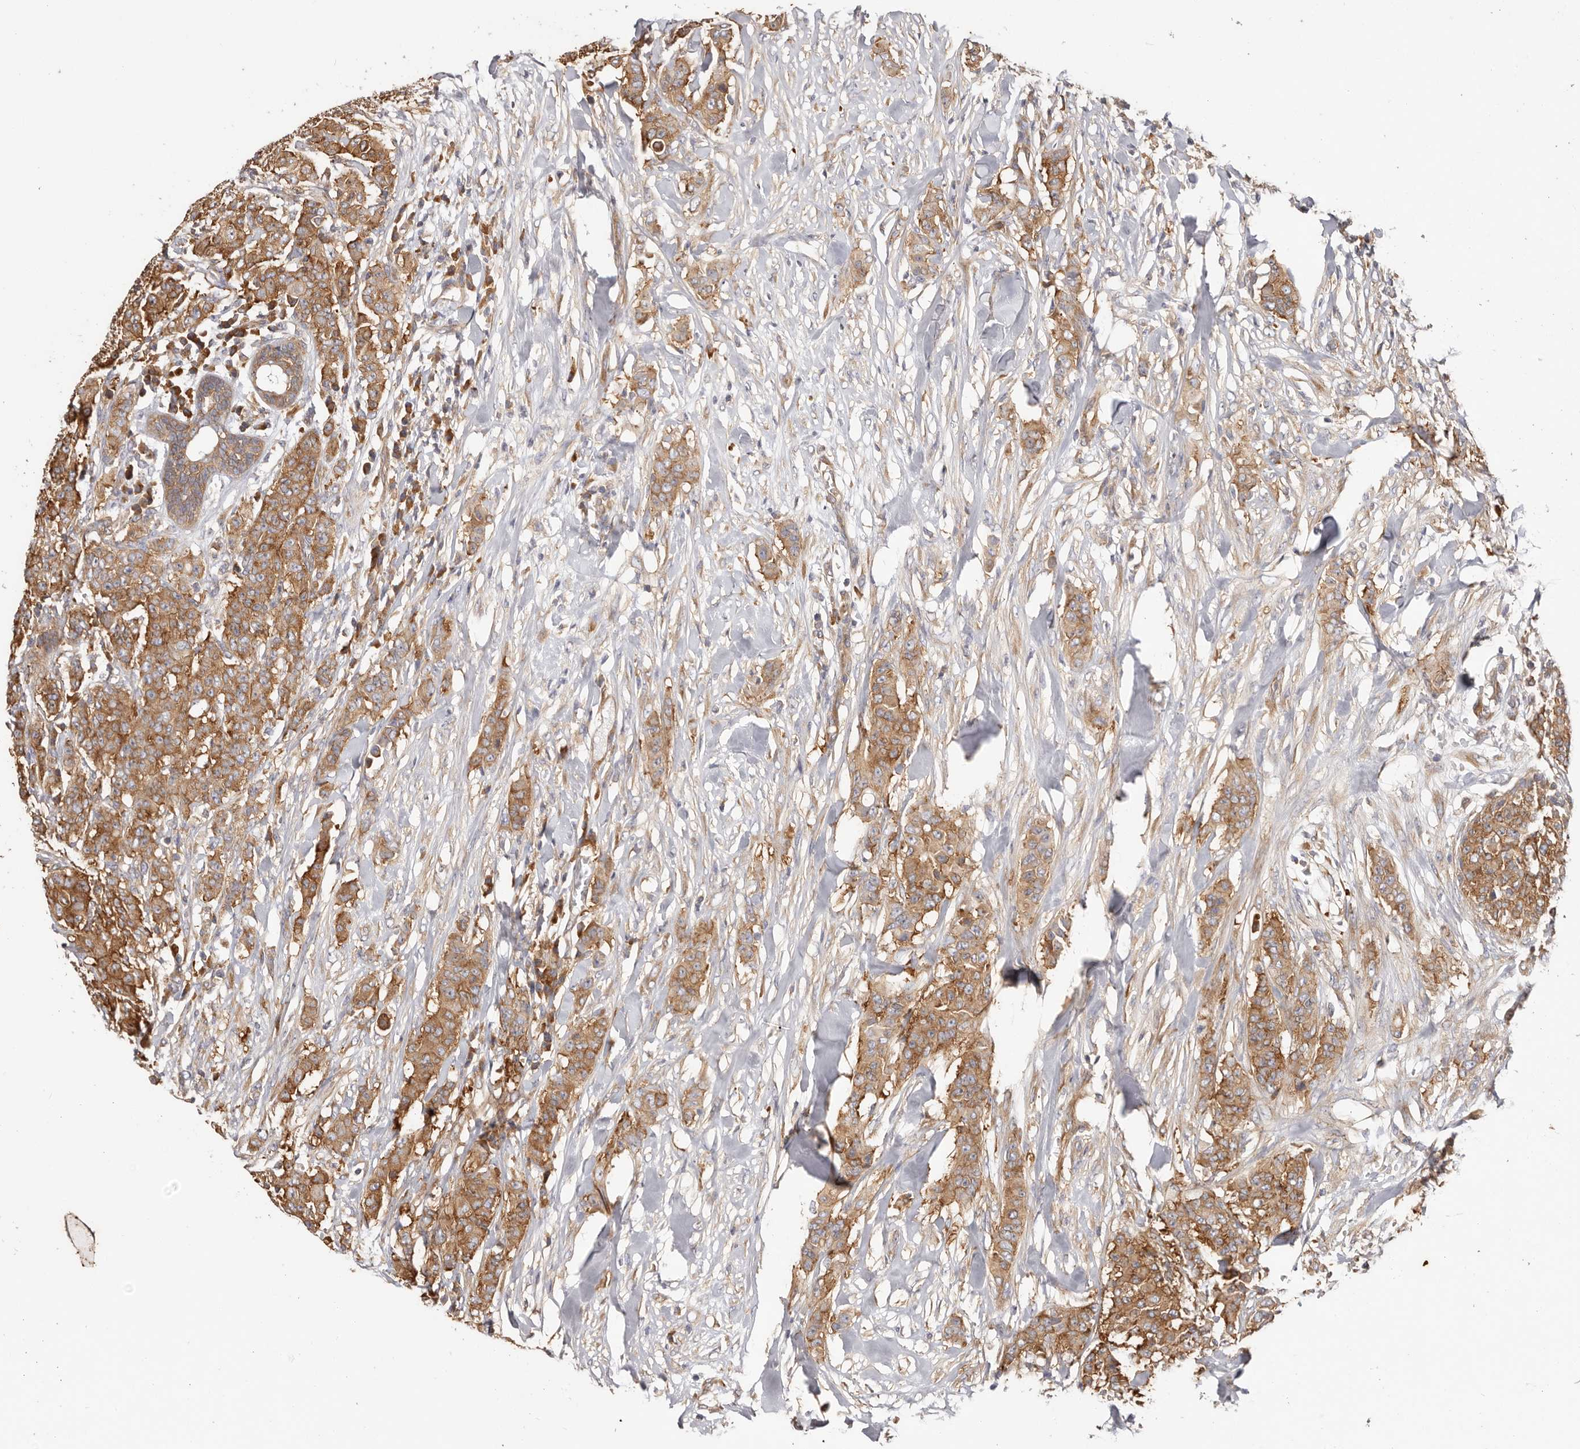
{"staining": {"intensity": "moderate", "quantity": ">75%", "location": "cytoplasmic/membranous"}, "tissue": "breast cancer", "cell_type": "Tumor cells", "image_type": "cancer", "snomed": [{"axis": "morphology", "description": "Duct carcinoma"}, {"axis": "topography", "description": "Breast"}], "caption": "About >75% of tumor cells in human breast invasive ductal carcinoma exhibit moderate cytoplasmic/membranous protein expression as visualized by brown immunohistochemical staining.", "gene": "EPRS1", "patient": {"sex": "female", "age": 40}}